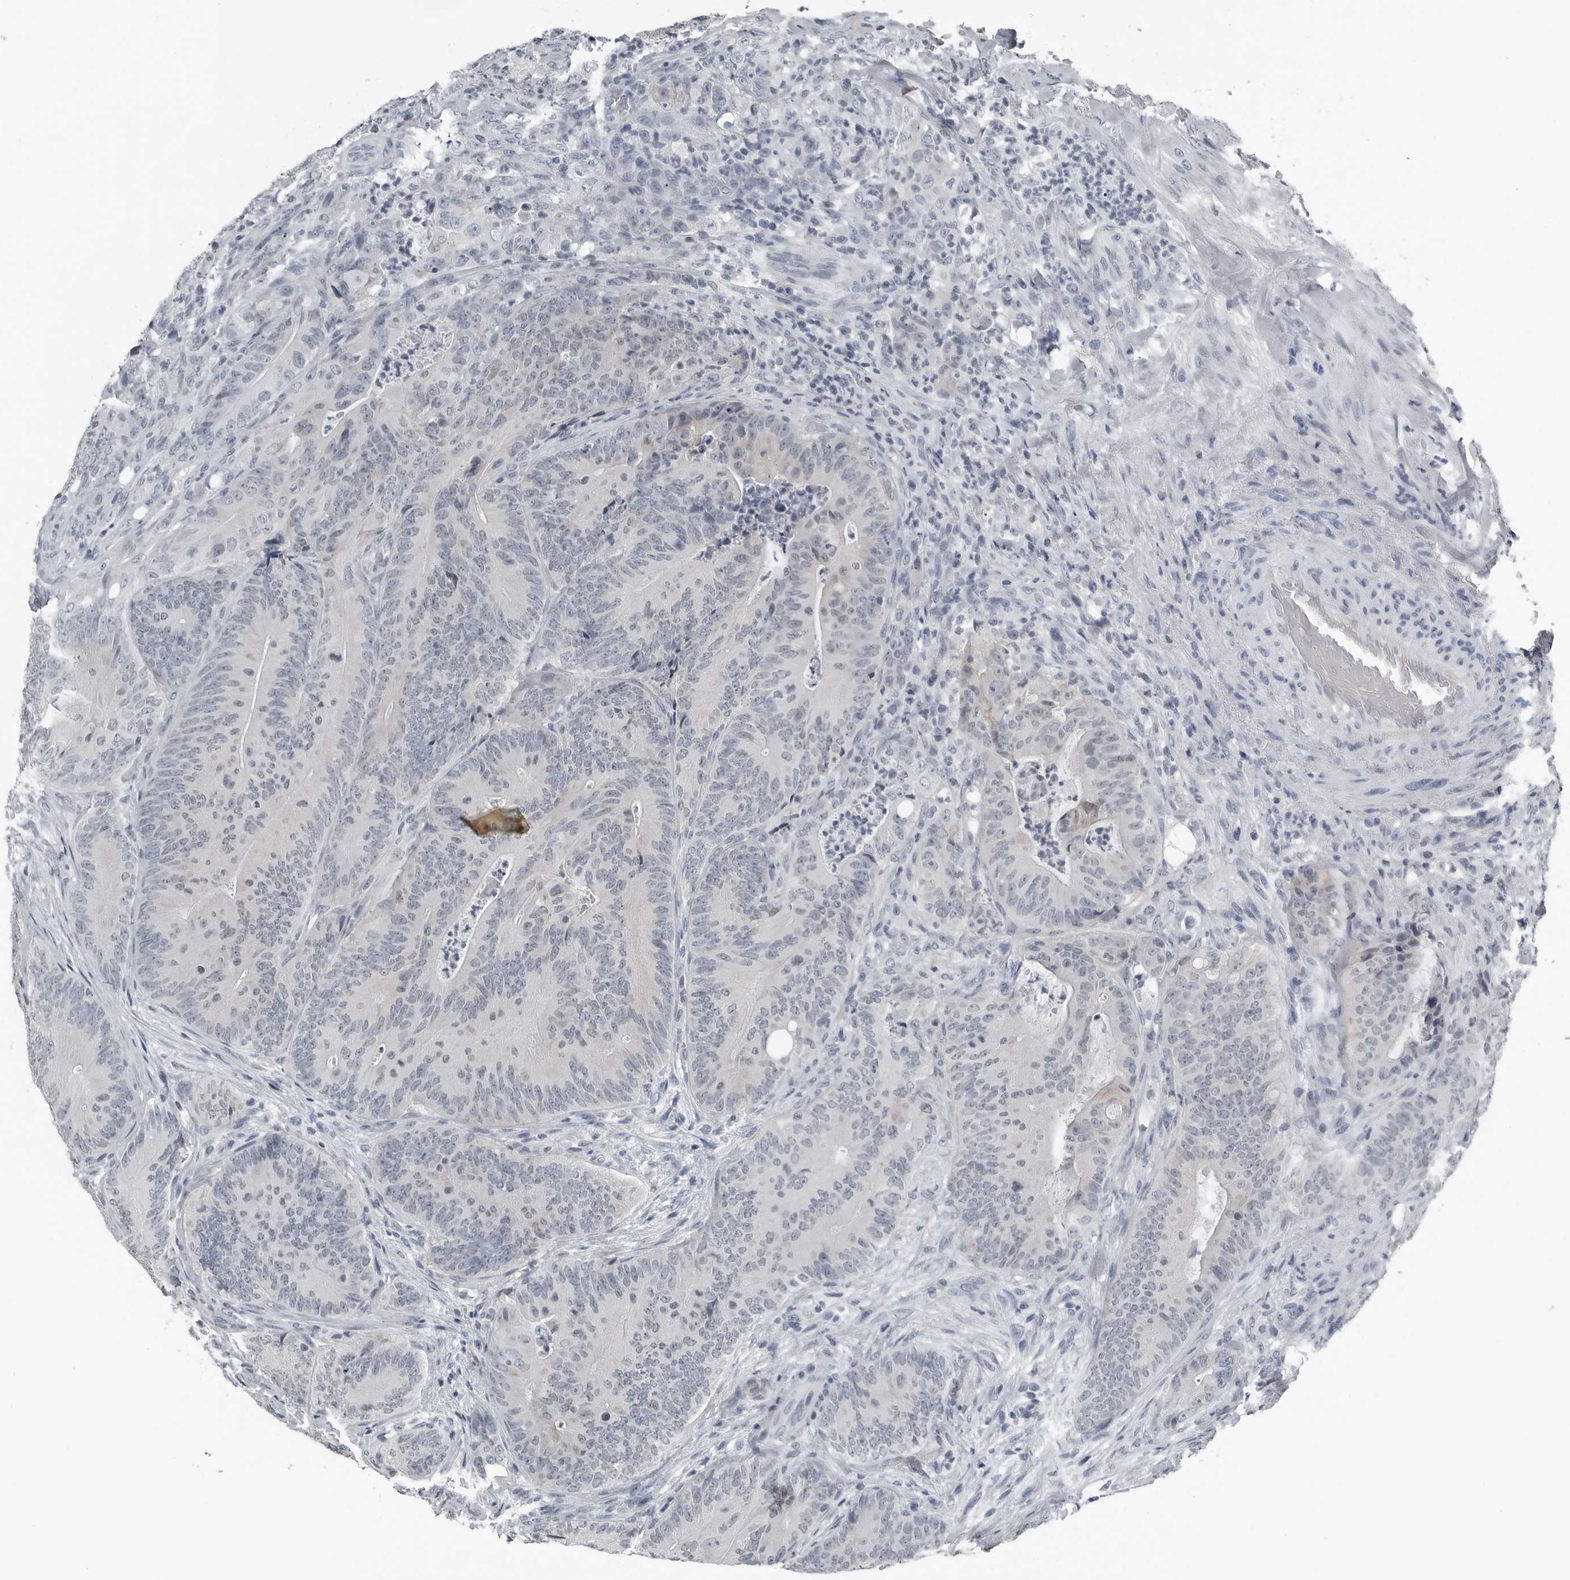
{"staining": {"intensity": "negative", "quantity": "none", "location": "none"}, "tissue": "colorectal cancer", "cell_type": "Tumor cells", "image_type": "cancer", "snomed": [{"axis": "morphology", "description": "Normal tissue, NOS"}, {"axis": "topography", "description": "Colon"}], "caption": "Histopathology image shows no protein expression in tumor cells of colorectal cancer tissue.", "gene": "SPINK1", "patient": {"sex": "female", "age": 82}}